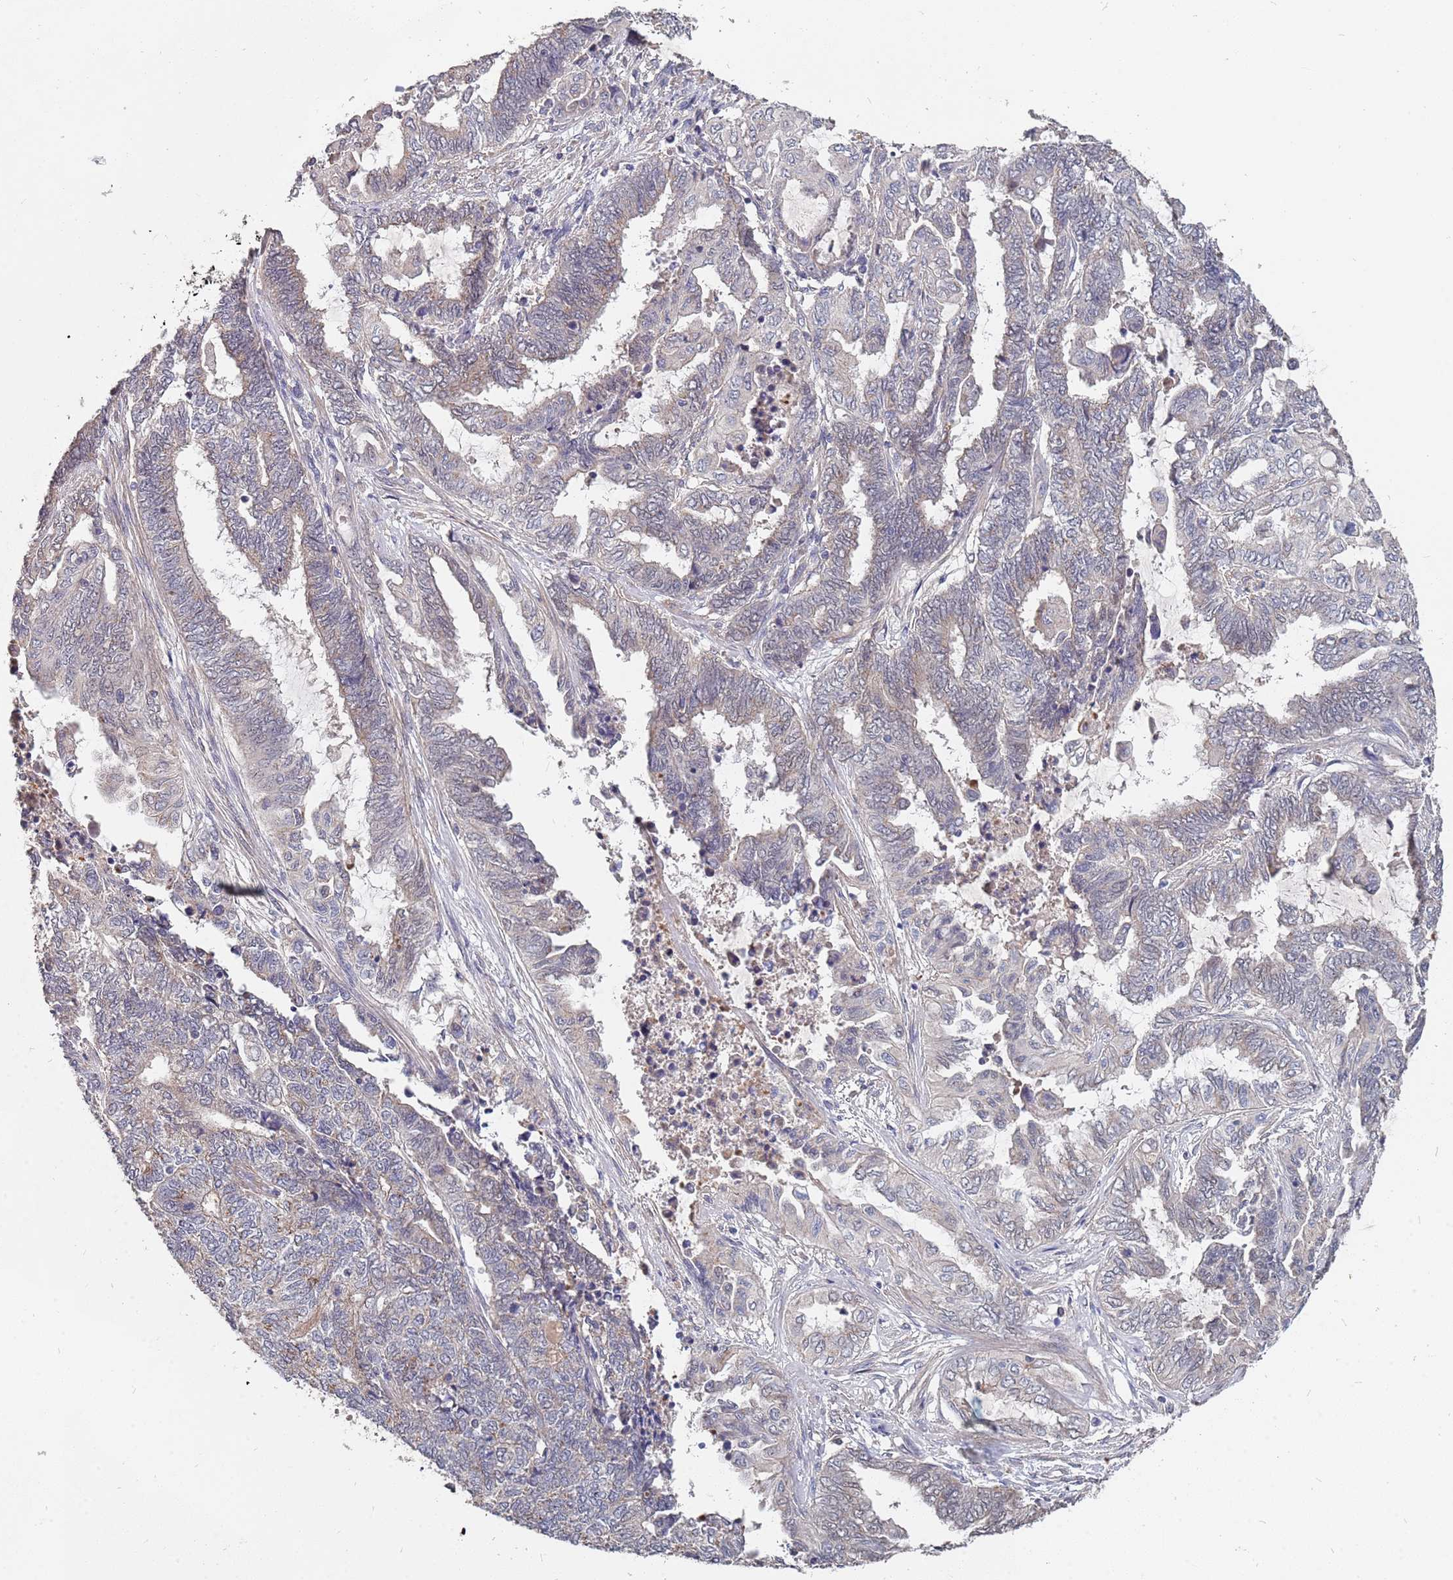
{"staining": {"intensity": "negative", "quantity": "none", "location": "none"}, "tissue": "endometrial cancer", "cell_type": "Tumor cells", "image_type": "cancer", "snomed": [{"axis": "morphology", "description": "Adenocarcinoma, NOS"}, {"axis": "topography", "description": "Uterus"}, {"axis": "topography", "description": "Endometrium"}], "caption": "This is a histopathology image of immunohistochemistry (IHC) staining of endometrial adenocarcinoma, which shows no staining in tumor cells.", "gene": "TCEANC2", "patient": {"sex": "female", "age": 70}}